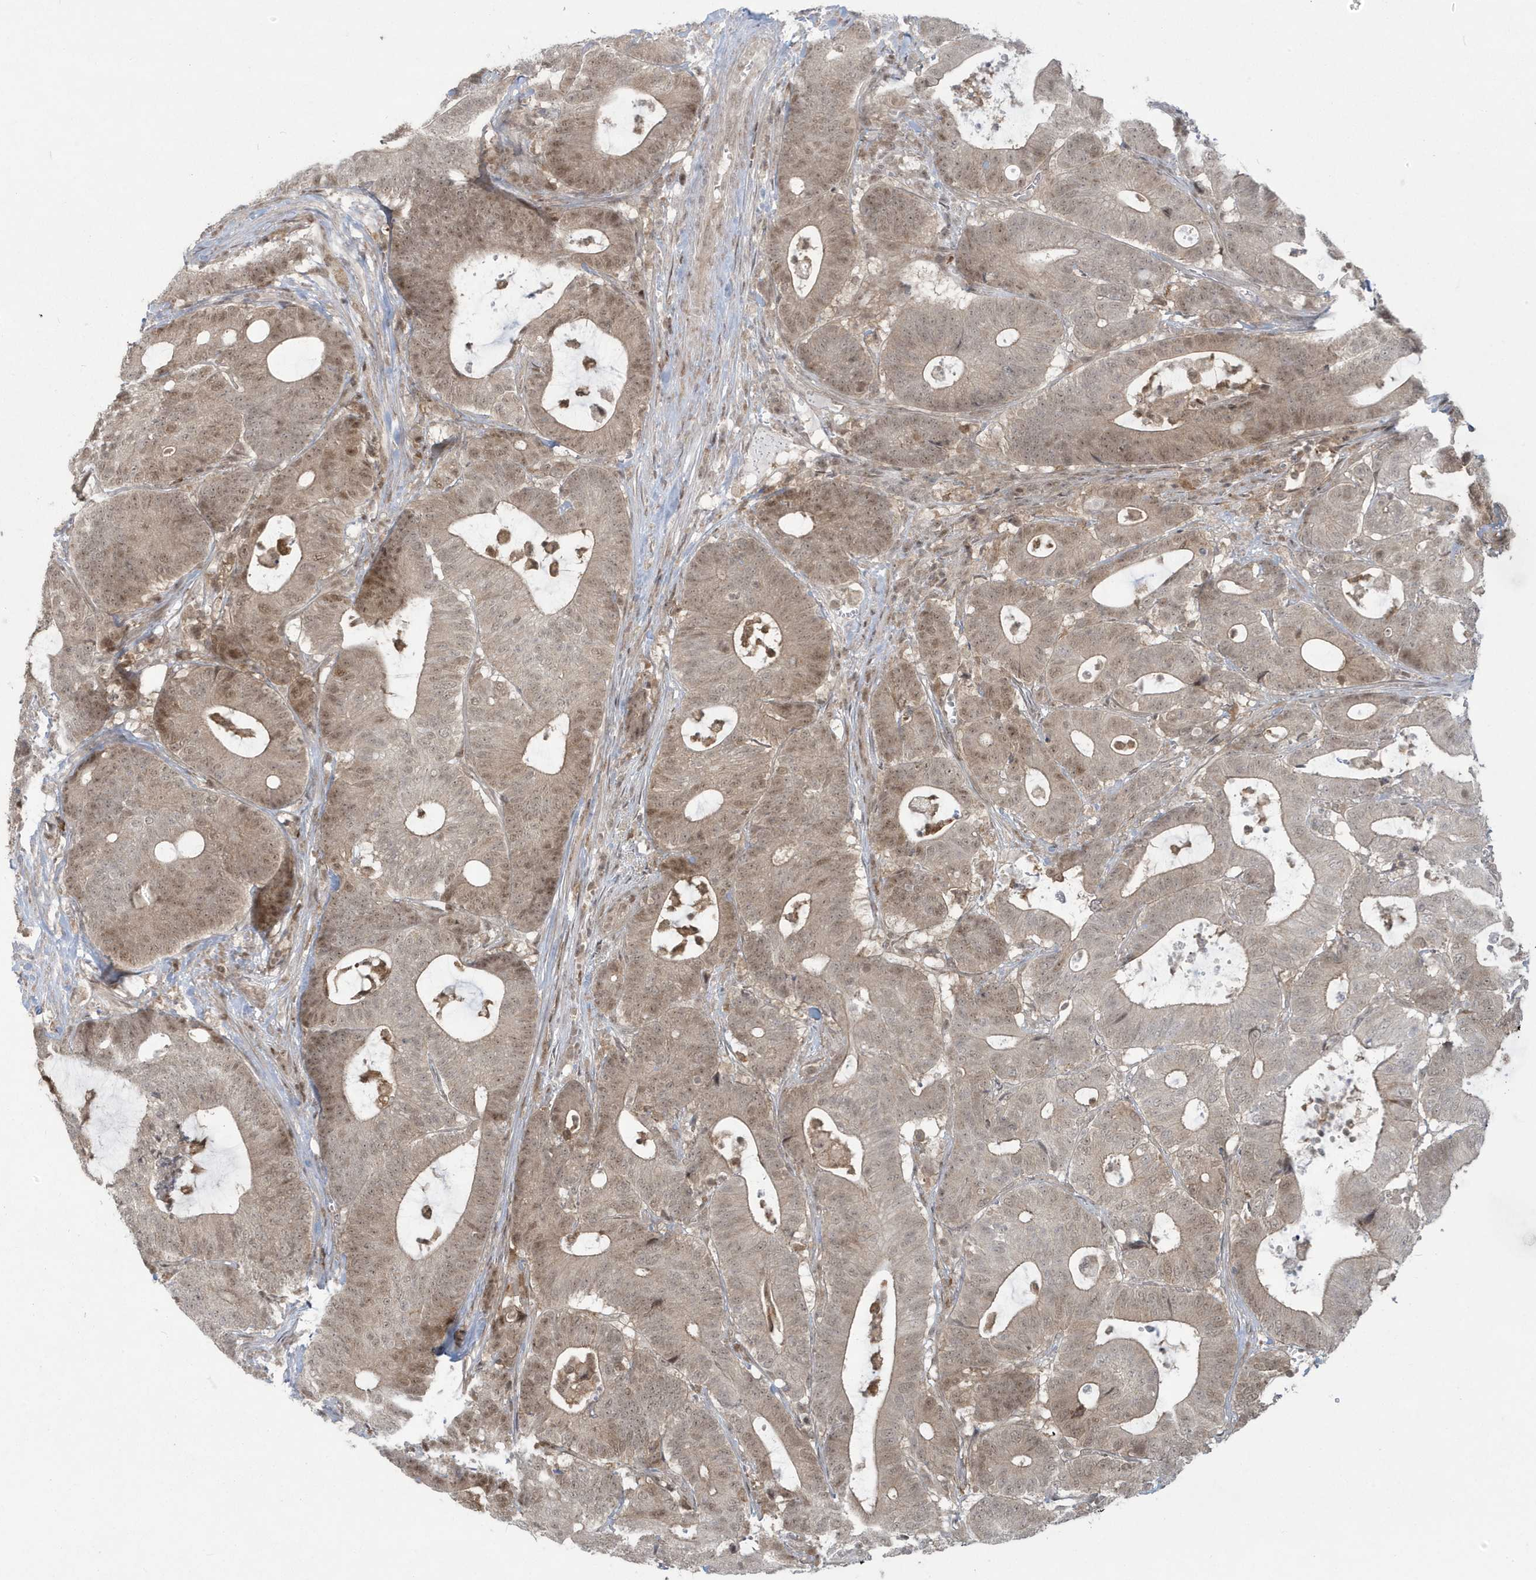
{"staining": {"intensity": "weak", "quantity": ">75%", "location": "cytoplasmic/membranous,nuclear"}, "tissue": "colorectal cancer", "cell_type": "Tumor cells", "image_type": "cancer", "snomed": [{"axis": "morphology", "description": "Adenocarcinoma, NOS"}, {"axis": "topography", "description": "Colon"}], "caption": "Immunohistochemical staining of adenocarcinoma (colorectal) exhibits low levels of weak cytoplasmic/membranous and nuclear expression in approximately >75% of tumor cells.", "gene": "C1orf52", "patient": {"sex": "female", "age": 84}}